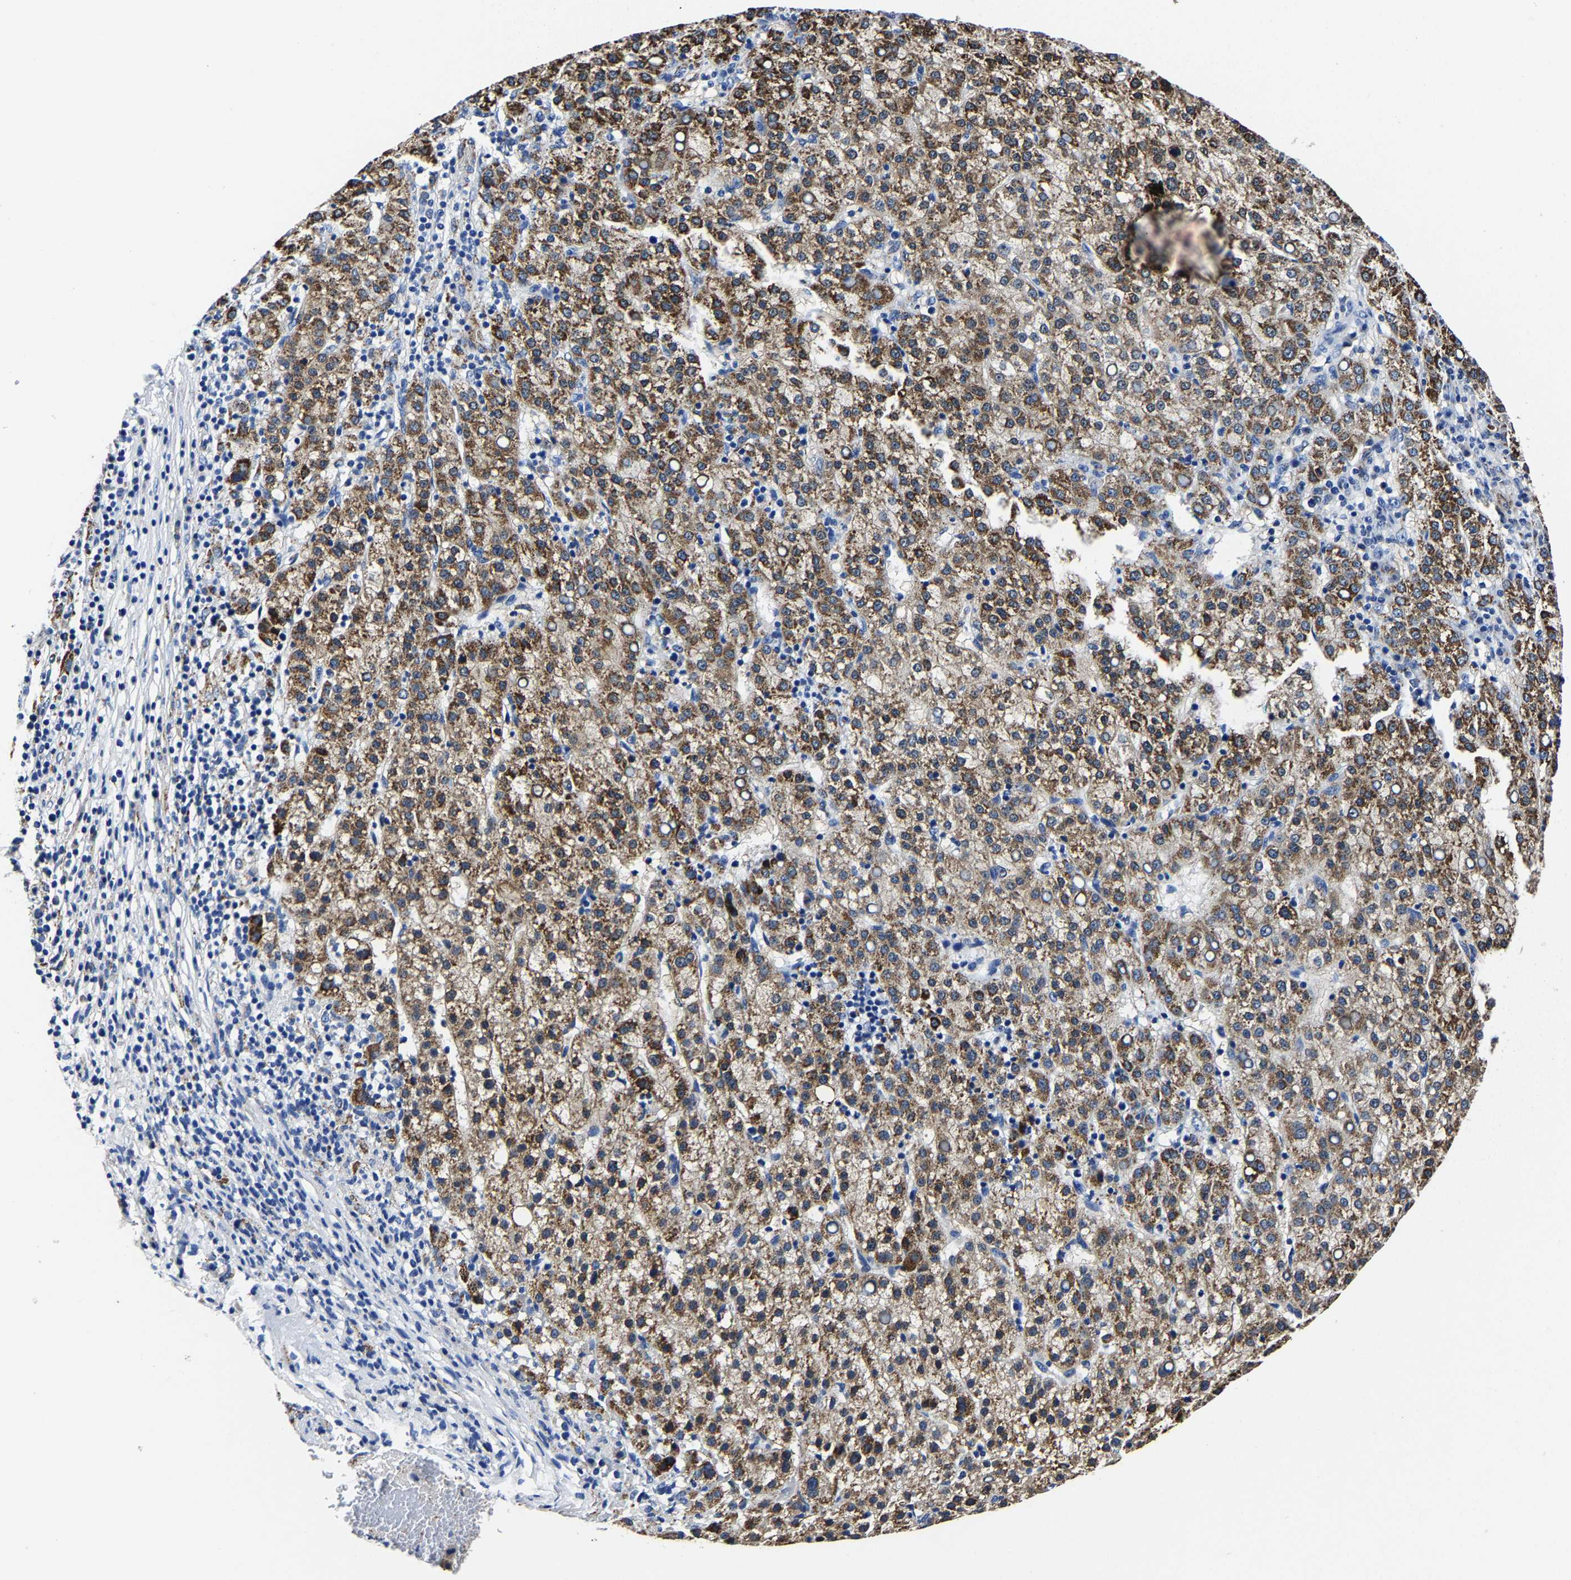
{"staining": {"intensity": "moderate", "quantity": ">75%", "location": "cytoplasmic/membranous"}, "tissue": "liver cancer", "cell_type": "Tumor cells", "image_type": "cancer", "snomed": [{"axis": "morphology", "description": "Carcinoma, Hepatocellular, NOS"}, {"axis": "topography", "description": "Liver"}], "caption": "Tumor cells reveal medium levels of moderate cytoplasmic/membranous expression in approximately >75% of cells in human hepatocellular carcinoma (liver). (DAB IHC with brightfield microscopy, high magnification).", "gene": "PSPH", "patient": {"sex": "female", "age": 58}}